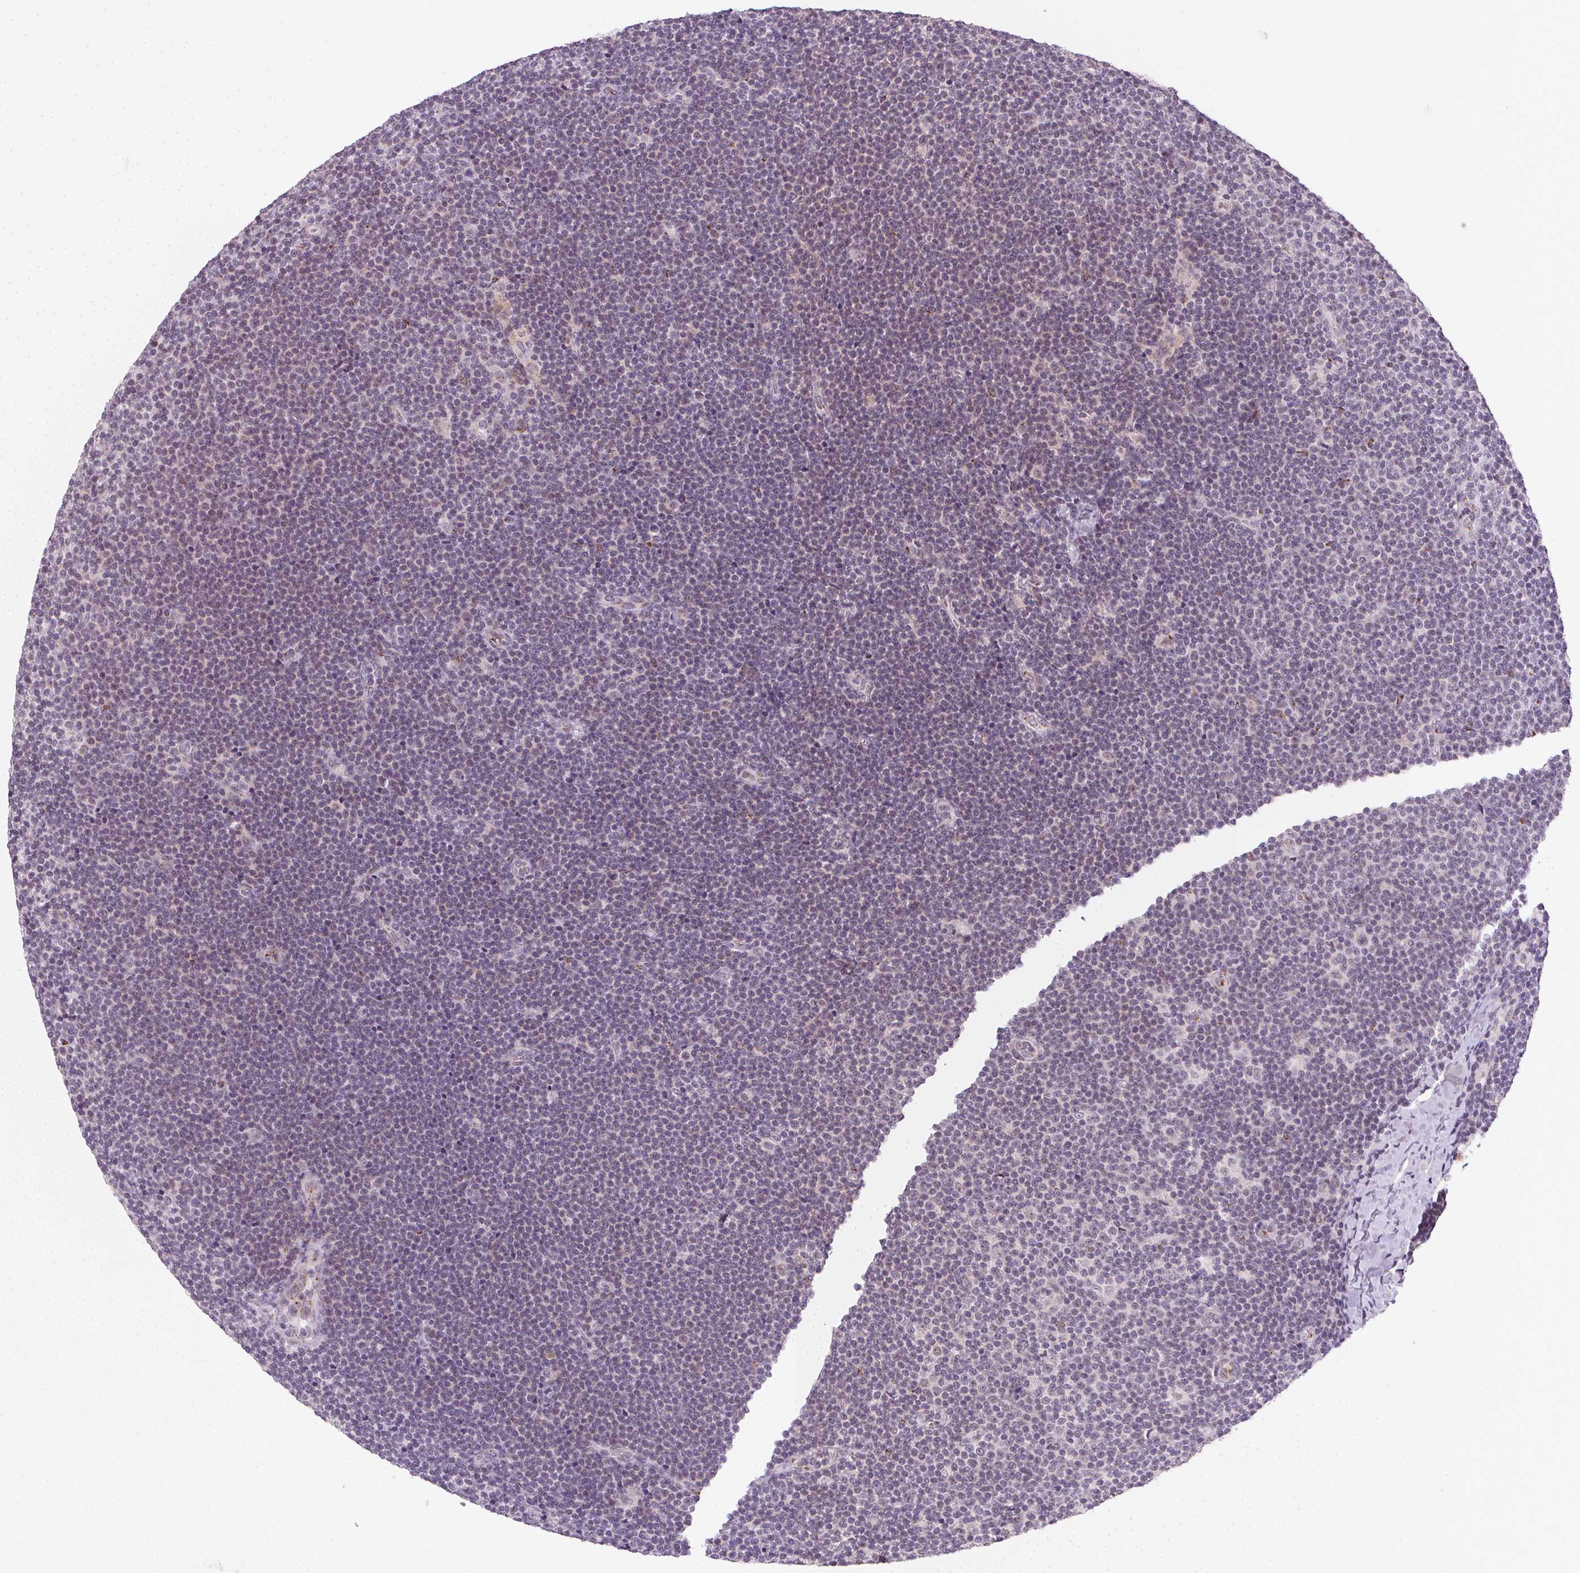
{"staining": {"intensity": "negative", "quantity": "none", "location": "none"}, "tissue": "lymphoma", "cell_type": "Tumor cells", "image_type": "cancer", "snomed": [{"axis": "morphology", "description": "Malignant lymphoma, non-Hodgkin's type, Low grade"}, {"axis": "topography", "description": "Lymph node"}], "caption": "Immunohistochemistry of human malignant lymphoma, non-Hodgkin's type (low-grade) exhibits no positivity in tumor cells.", "gene": "RAB22A", "patient": {"sex": "male", "age": 48}}